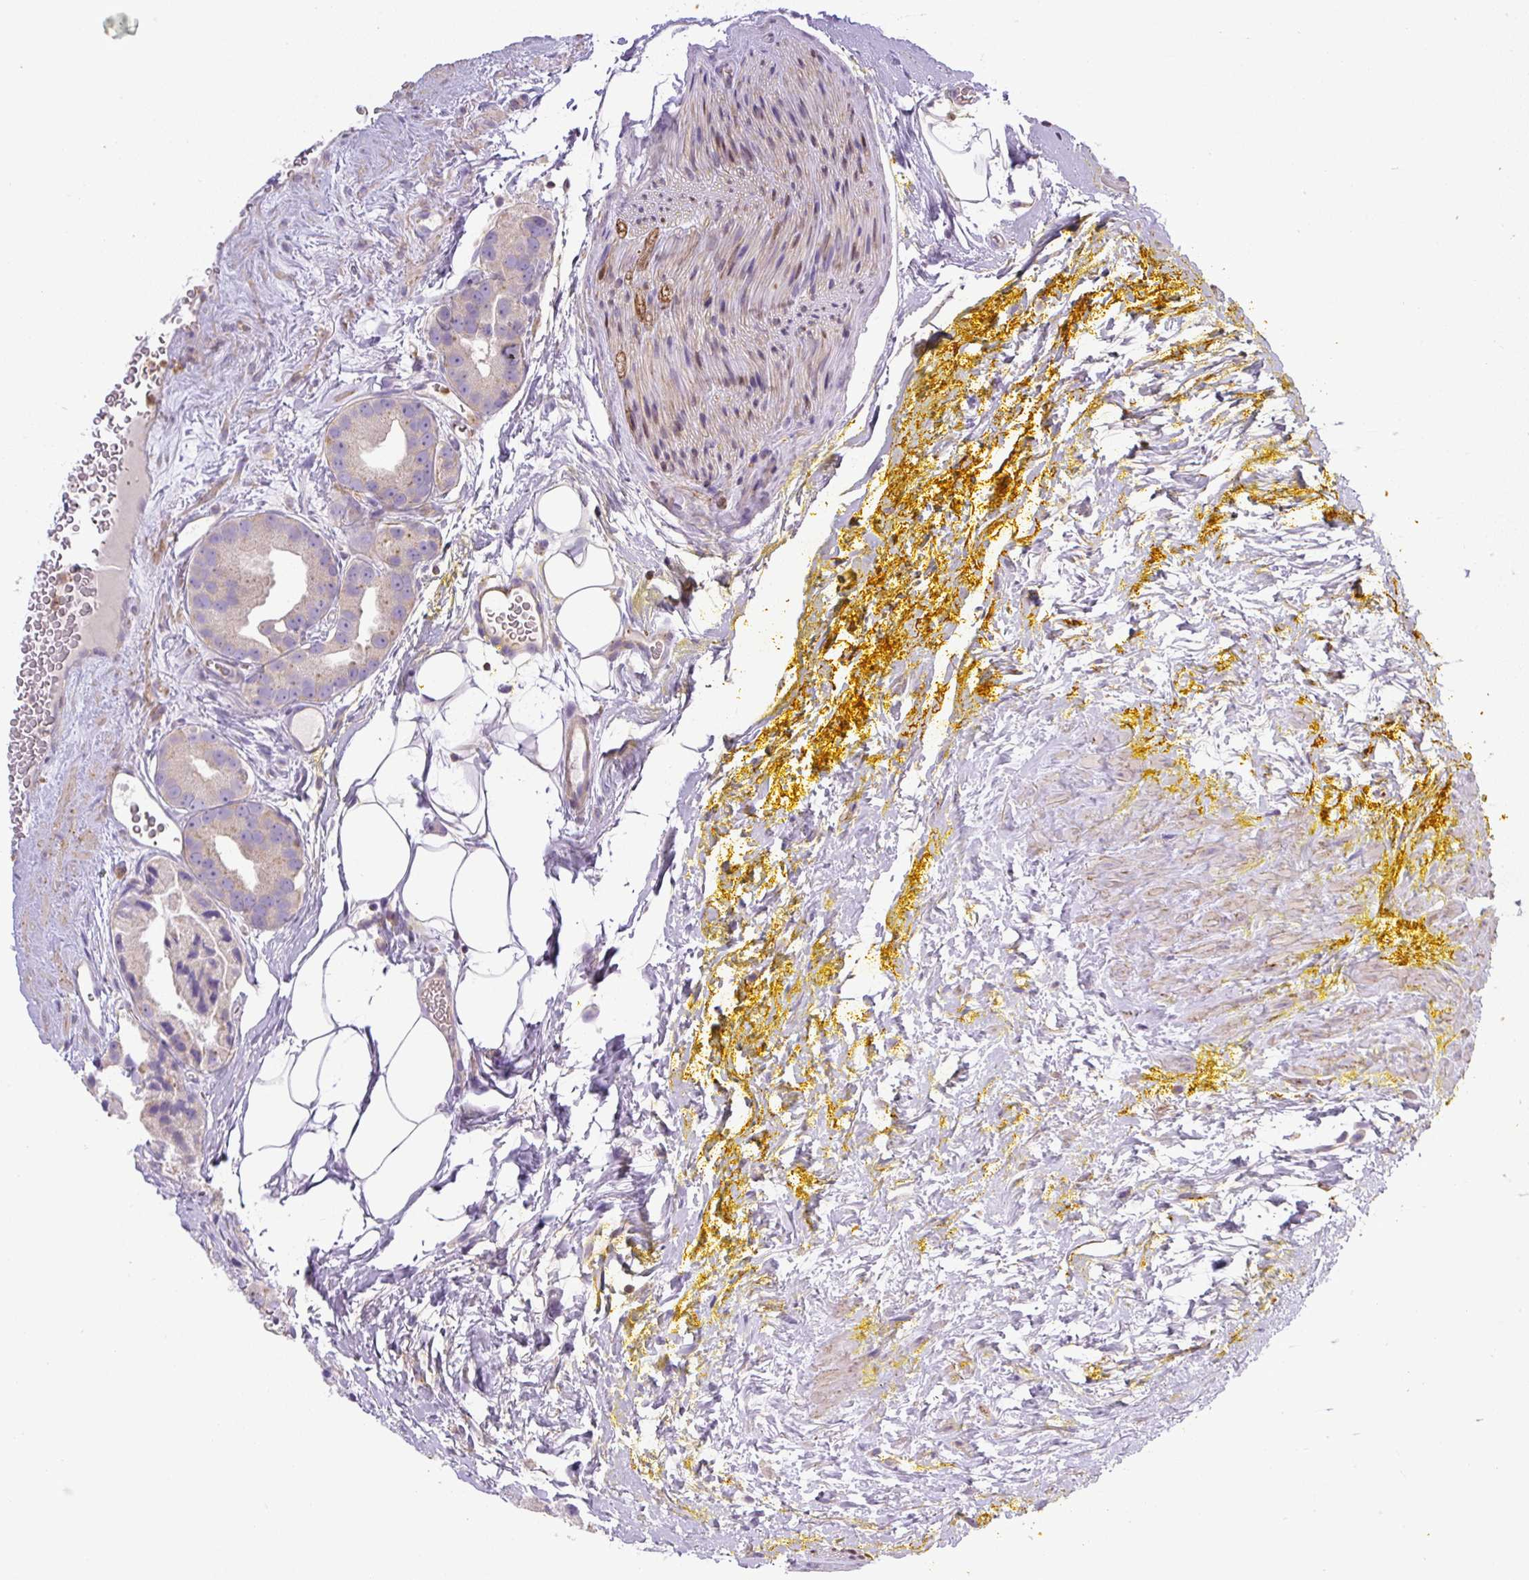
{"staining": {"intensity": "weak", "quantity": ">75%", "location": "cytoplasmic/membranous"}, "tissue": "prostate cancer", "cell_type": "Tumor cells", "image_type": "cancer", "snomed": [{"axis": "morphology", "description": "Adenocarcinoma, High grade"}, {"axis": "topography", "description": "Prostate"}], "caption": "A brown stain shows weak cytoplasmic/membranous positivity of a protein in adenocarcinoma (high-grade) (prostate) tumor cells.", "gene": "PIP5KL1", "patient": {"sex": "male", "age": 63}}